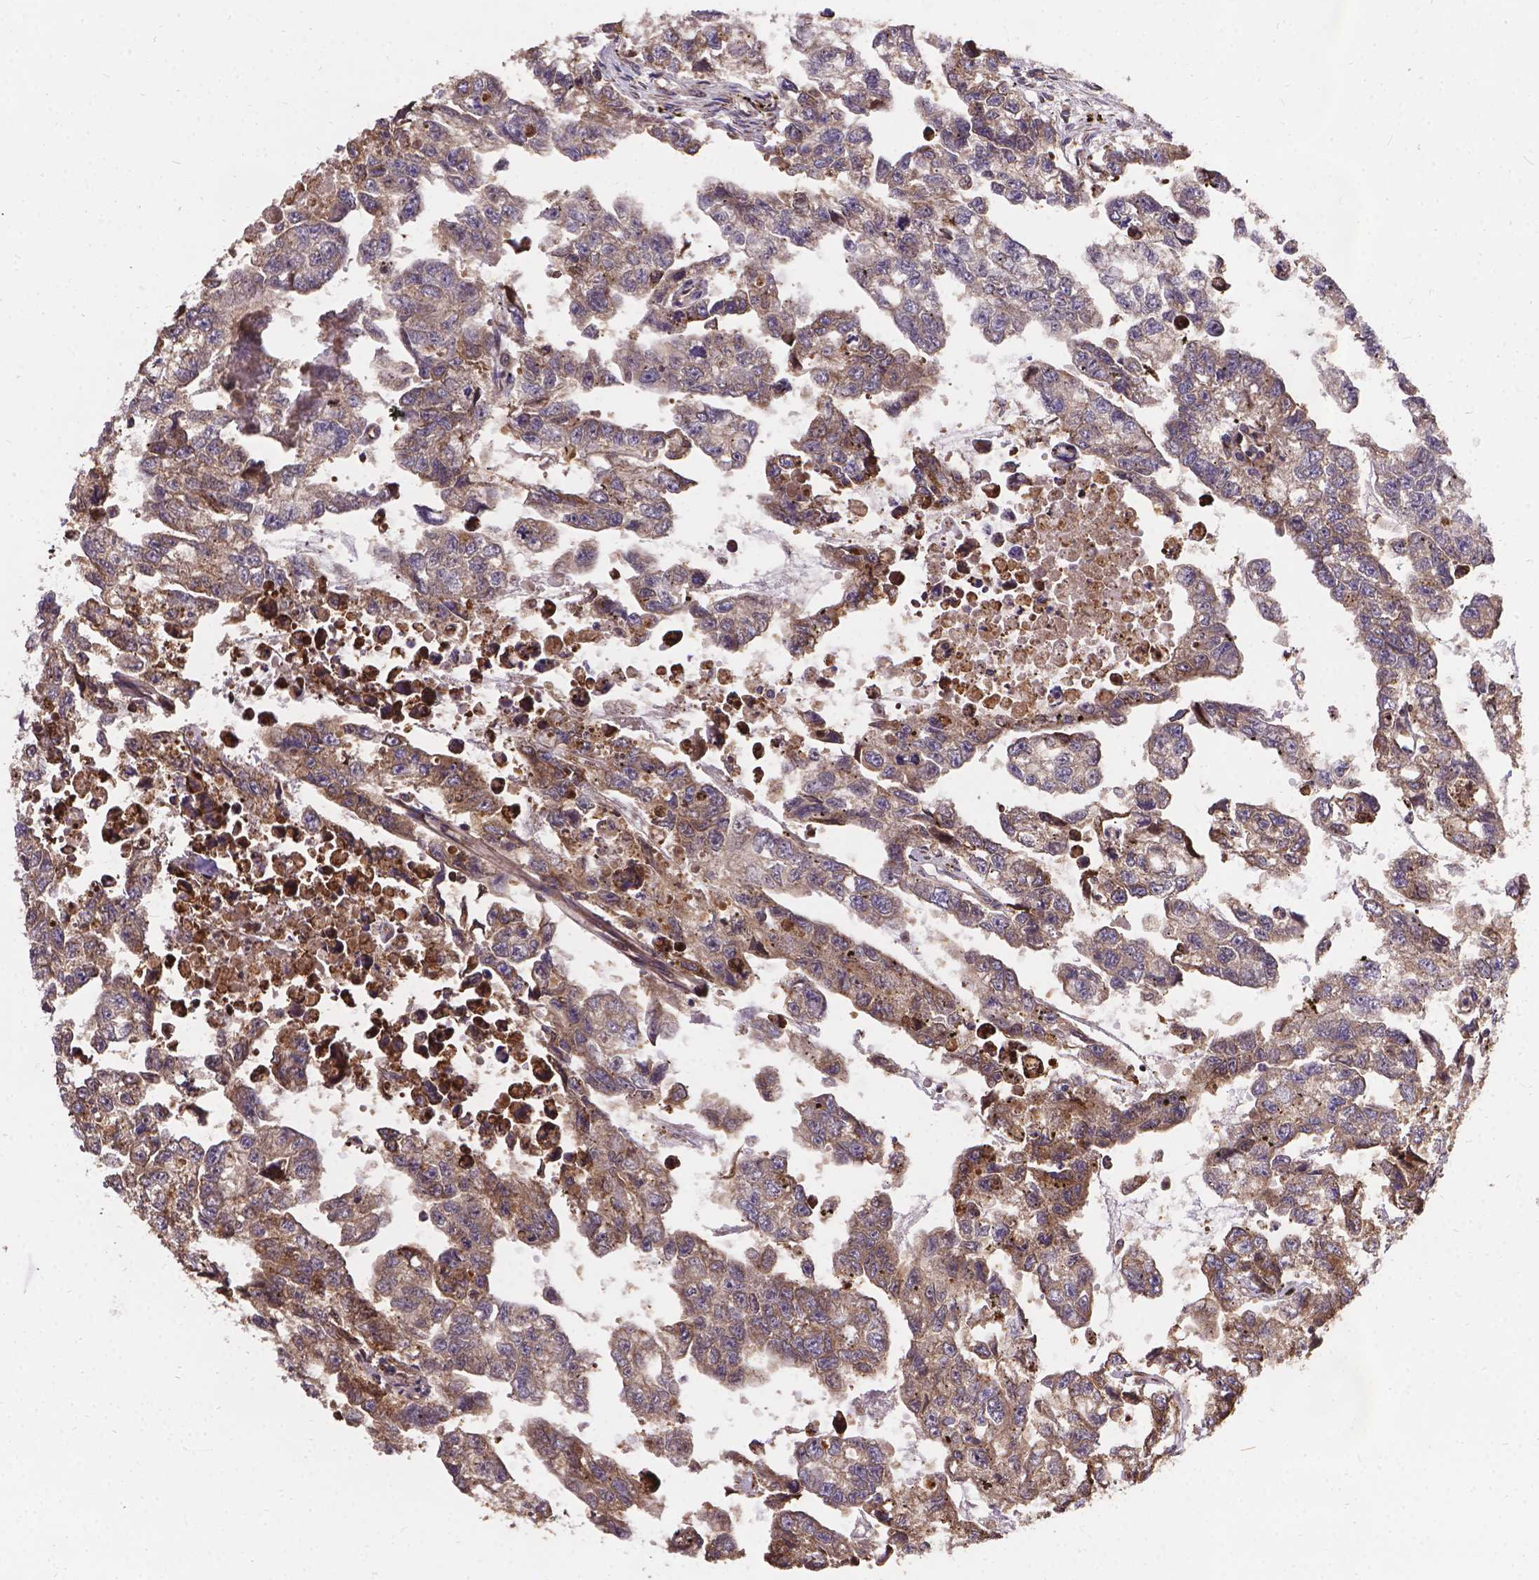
{"staining": {"intensity": "moderate", "quantity": "<25%", "location": "cytoplasmic/membranous"}, "tissue": "testis cancer", "cell_type": "Tumor cells", "image_type": "cancer", "snomed": [{"axis": "morphology", "description": "Carcinoma, Embryonal, NOS"}, {"axis": "morphology", "description": "Teratoma, malignant, NOS"}, {"axis": "topography", "description": "Testis"}], "caption": "Immunohistochemical staining of testis cancer (embryonal carcinoma) shows low levels of moderate cytoplasmic/membranous protein expression in about <25% of tumor cells. The protein of interest is stained brown, and the nuclei are stained in blue (DAB IHC with brightfield microscopy, high magnification).", "gene": "DENND6A", "patient": {"sex": "male", "age": 44}}